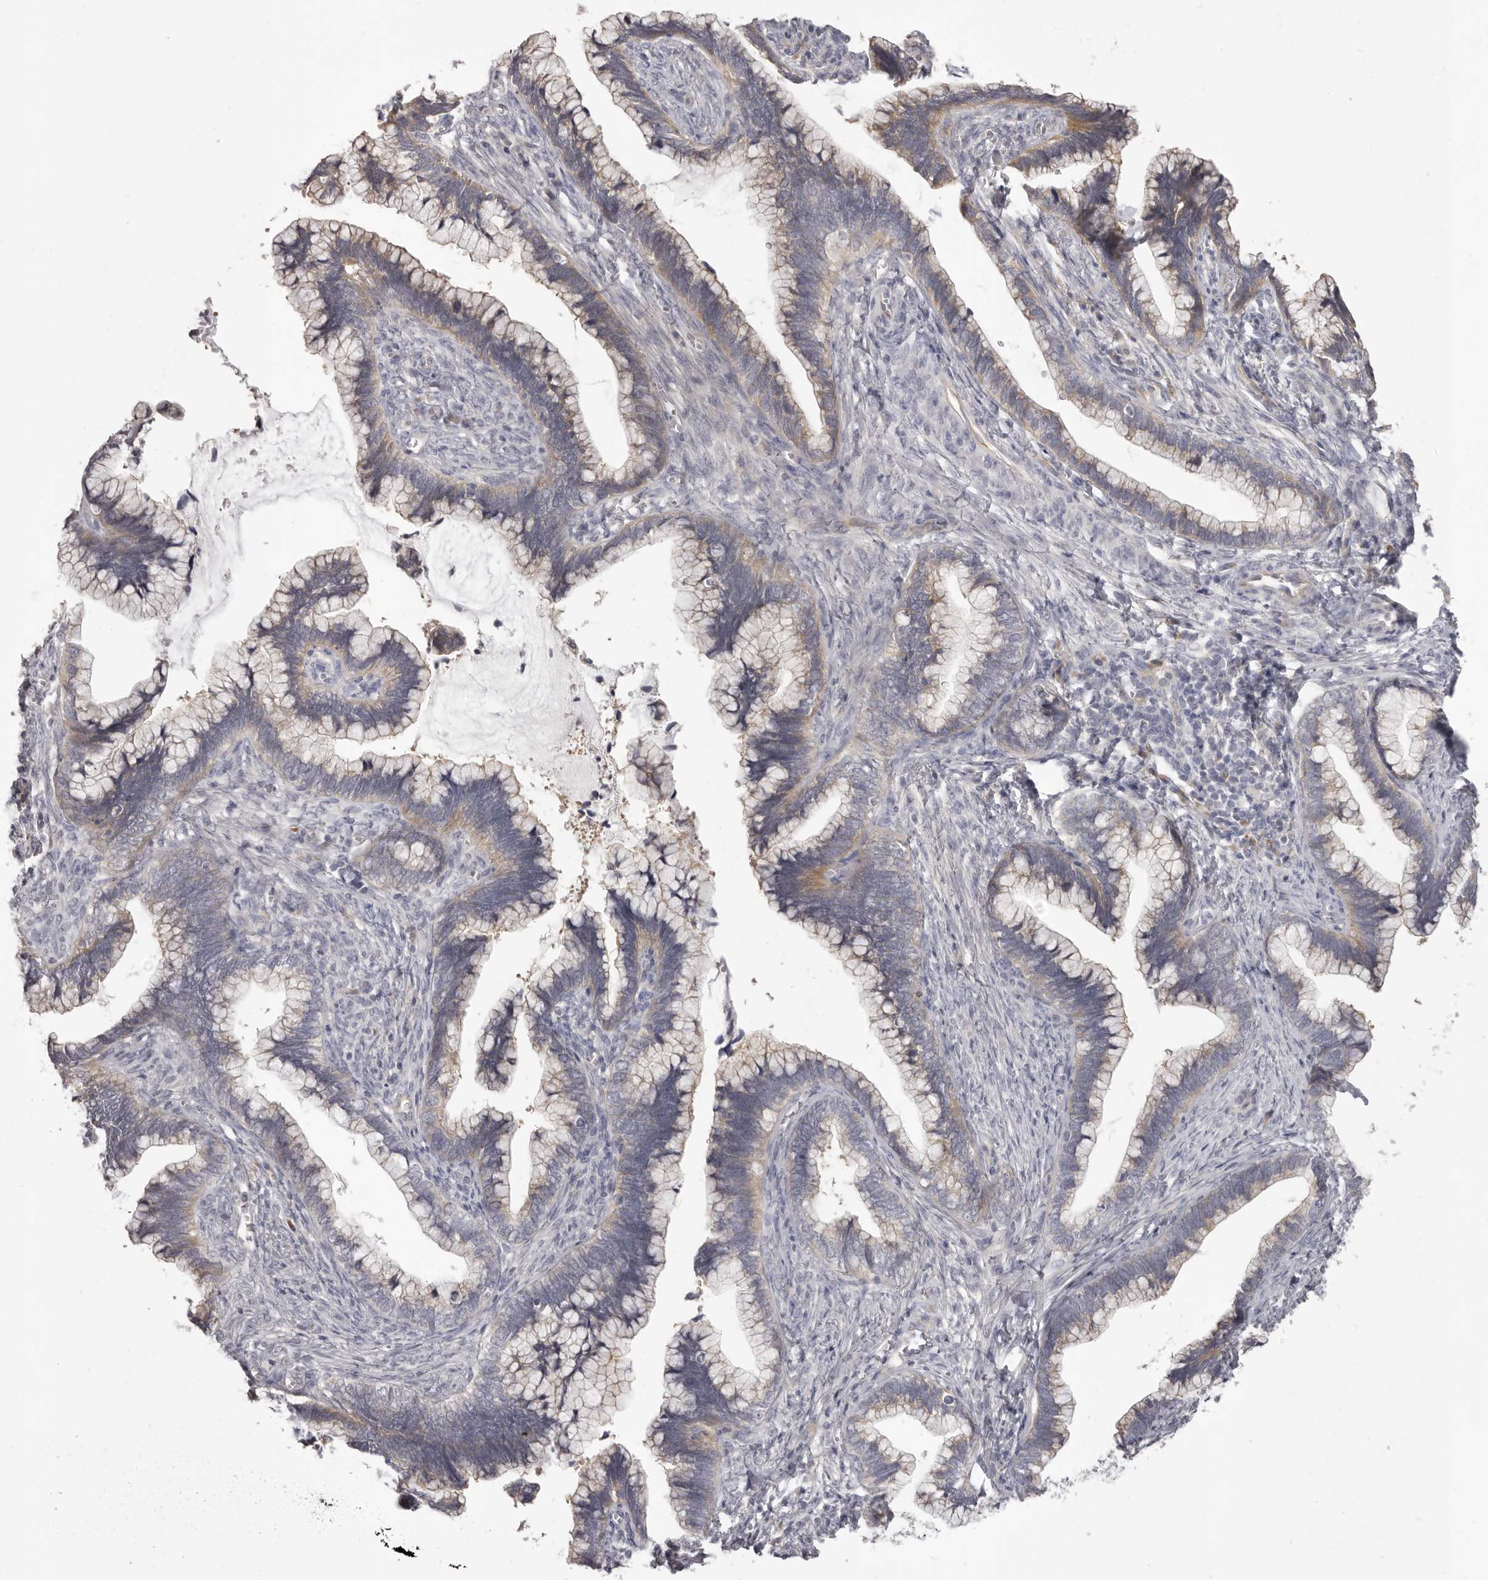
{"staining": {"intensity": "weak", "quantity": "25%-75%", "location": "cytoplasmic/membranous"}, "tissue": "cervical cancer", "cell_type": "Tumor cells", "image_type": "cancer", "snomed": [{"axis": "morphology", "description": "Adenocarcinoma, NOS"}, {"axis": "topography", "description": "Cervix"}], "caption": "IHC image of neoplastic tissue: adenocarcinoma (cervical) stained using immunohistochemistry reveals low levels of weak protein expression localized specifically in the cytoplasmic/membranous of tumor cells, appearing as a cytoplasmic/membranous brown color.", "gene": "OTUD3", "patient": {"sex": "female", "age": 44}}